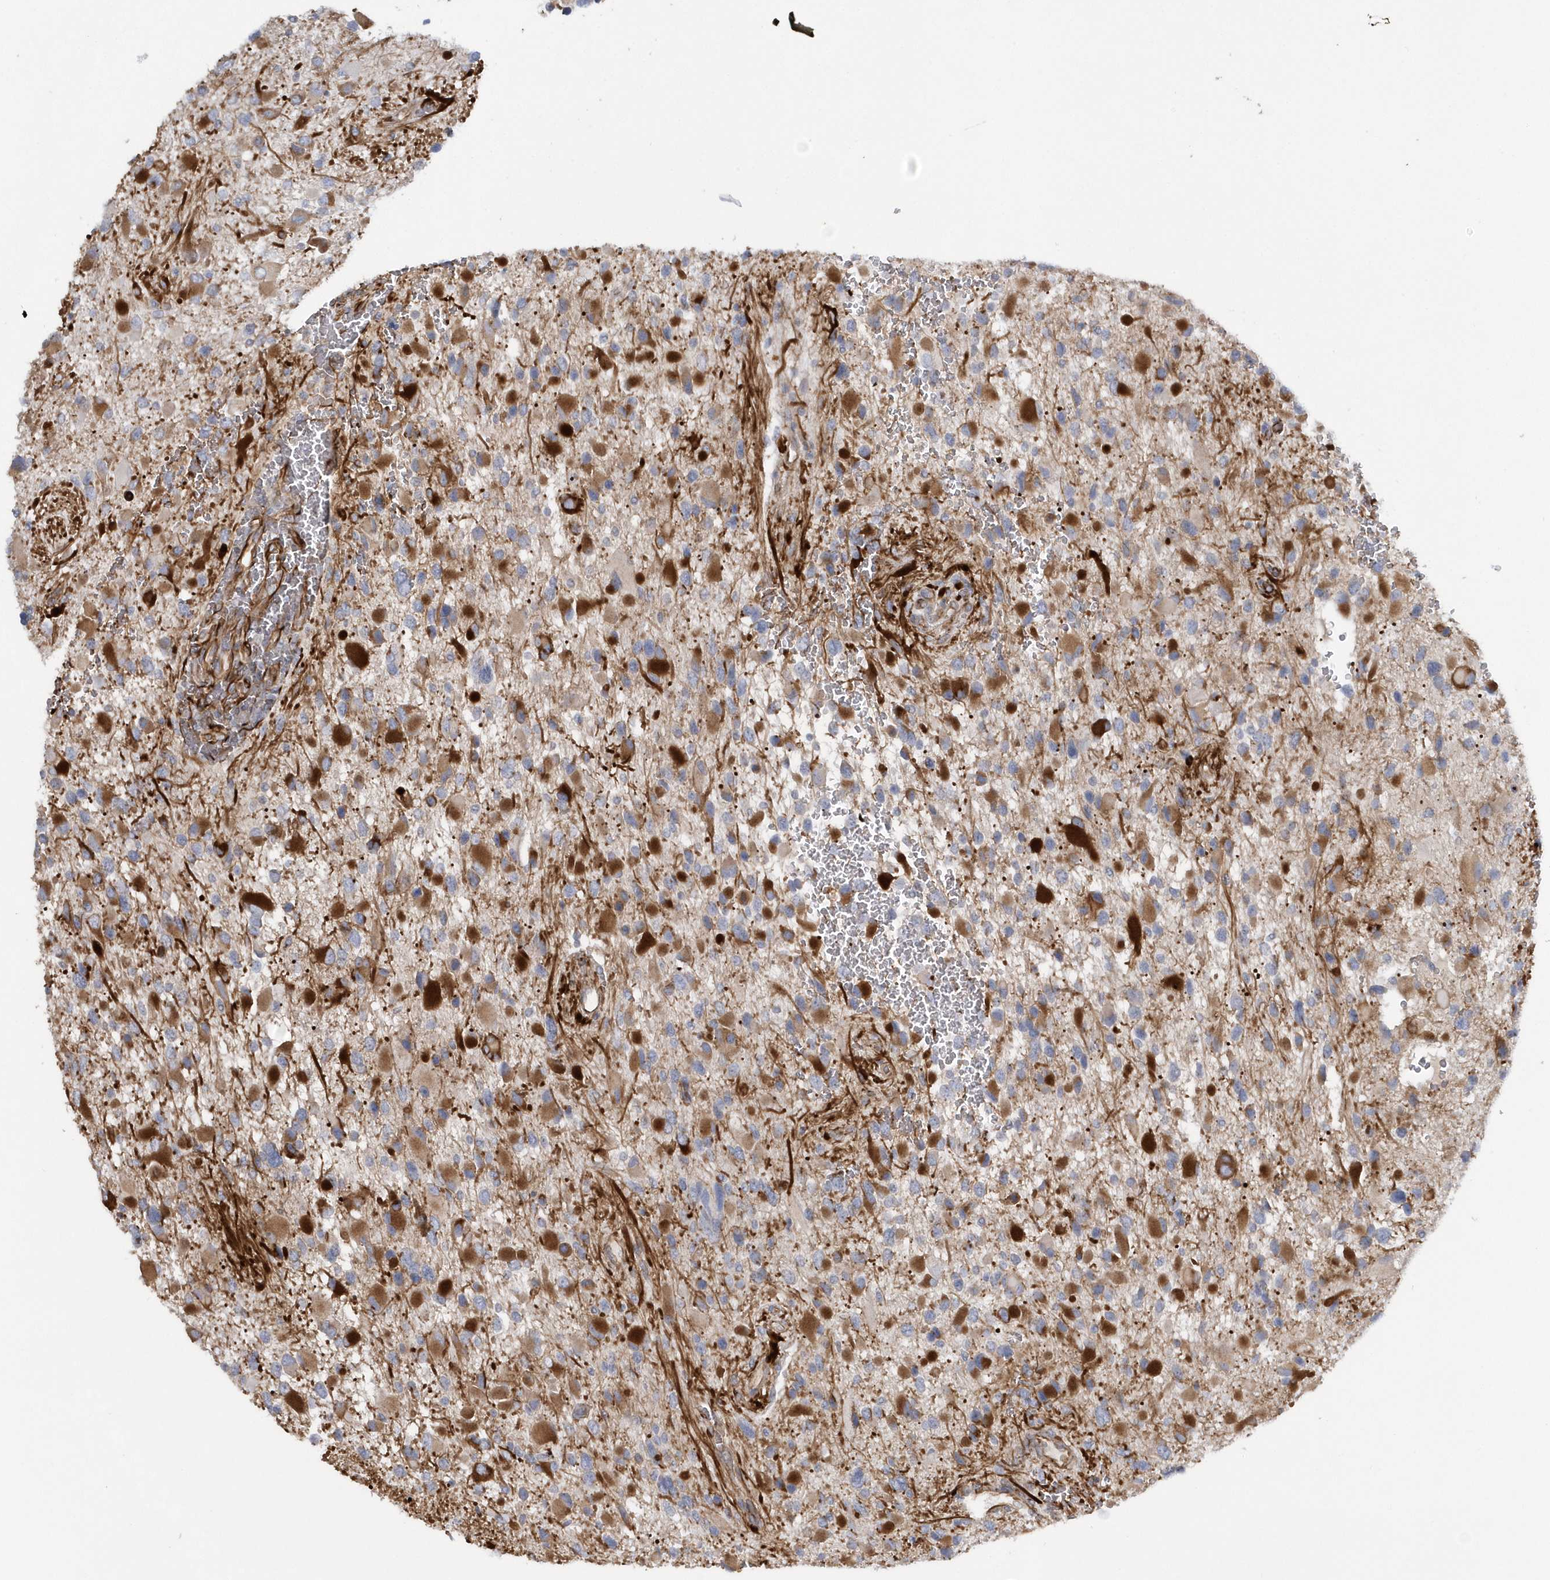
{"staining": {"intensity": "negative", "quantity": "none", "location": "none"}, "tissue": "glioma", "cell_type": "Tumor cells", "image_type": "cancer", "snomed": [{"axis": "morphology", "description": "Glioma, malignant, High grade"}, {"axis": "topography", "description": "Brain"}], "caption": "This image is of glioma stained with IHC to label a protein in brown with the nuclei are counter-stained blue. There is no expression in tumor cells.", "gene": "RAB17", "patient": {"sex": "male", "age": 53}}